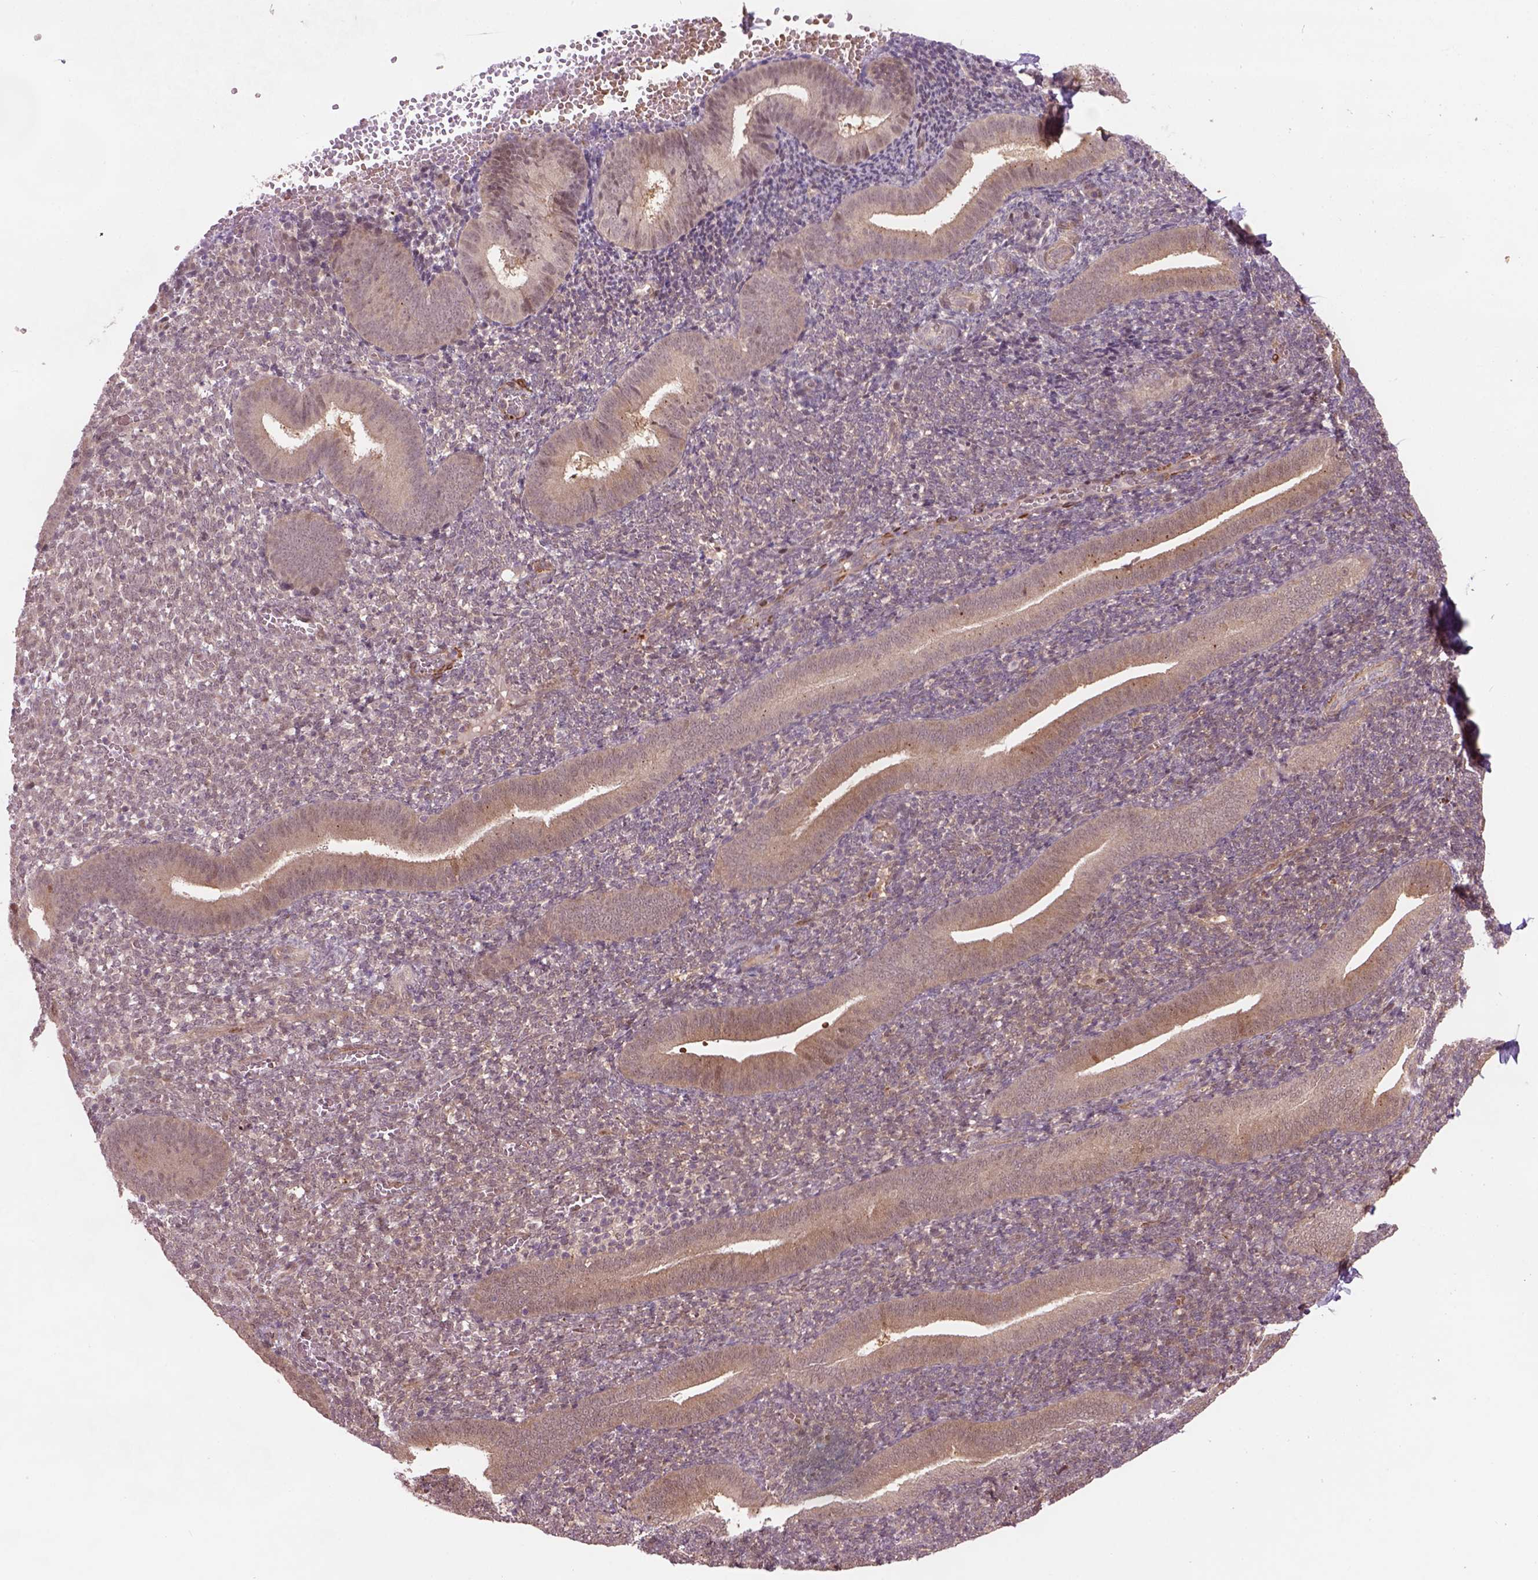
{"staining": {"intensity": "weak", "quantity": "25%-75%", "location": "cytoplasmic/membranous,nuclear"}, "tissue": "endometrium", "cell_type": "Cells in endometrial stroma", "image_type": "normal", "snomed": [{"axis": "morphology", "description": "Normal tissue, NOS"}, {"axis": "topography", "description": "Endometrium"}], "caption": "IHC of normal human endometrium exhibits low levels of weak cytoplasmic/membranous,nuclear staining in about 25%-75% of cells in endometrial stroma.", "gene": "PSMD11", "patient": {"sex": "female", "age": 25}}